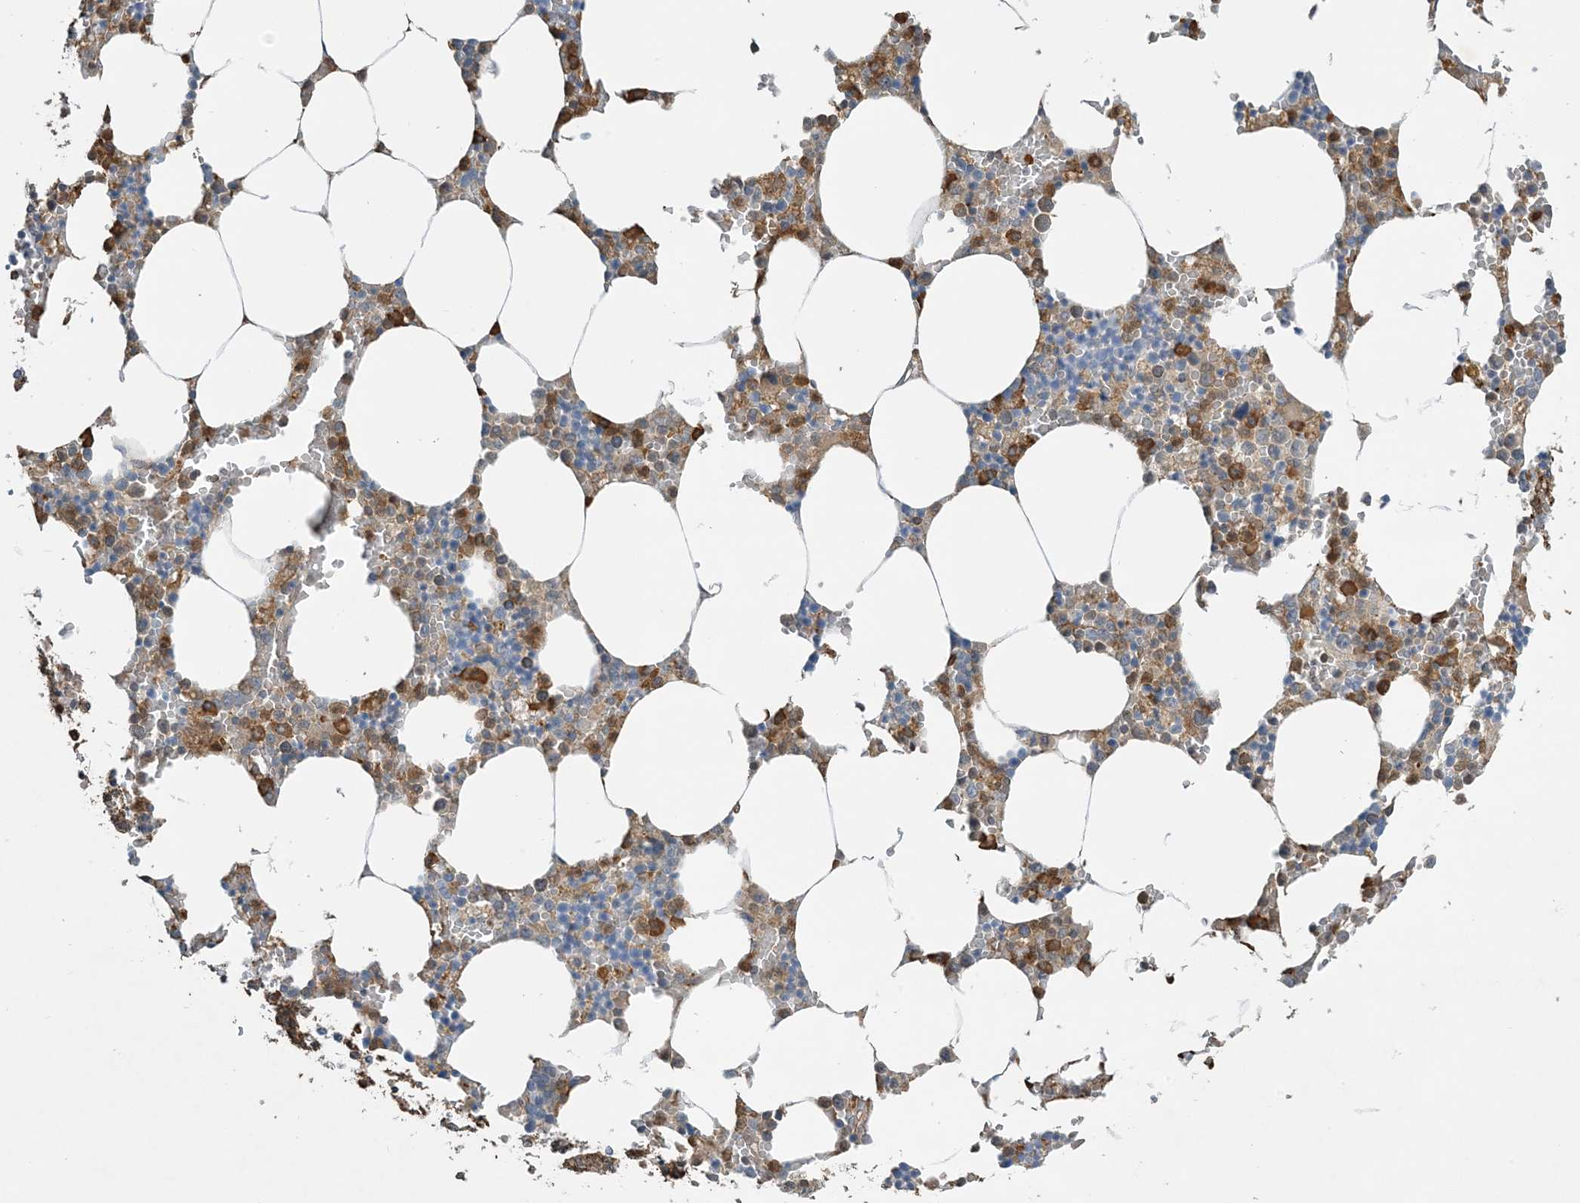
{"staining": {"intensity": "strong", "quantity": "25%-75%", "location": "cytoplasmic/membranous"}, "tissue": "bone marrow", "cell_type": "Hematopoietic cells", "image_type": "normal", "snomed": [{"axis": "morphology", "description": "Normal tissue, NOS"}, {"axis": "topography", "description": "Bone marrow"}], "caption": "The immunohistochemical stain labels strong cytoplasmic/membranous expression in hematopoietic cells of normal bone marrow. (DAB (3,3'-diaminobenzidine) IHC, brown staining for protein, blue staining for nuclei).", "gene": "TMSB4X", "patient": {"sex": "male", "age": 70}}